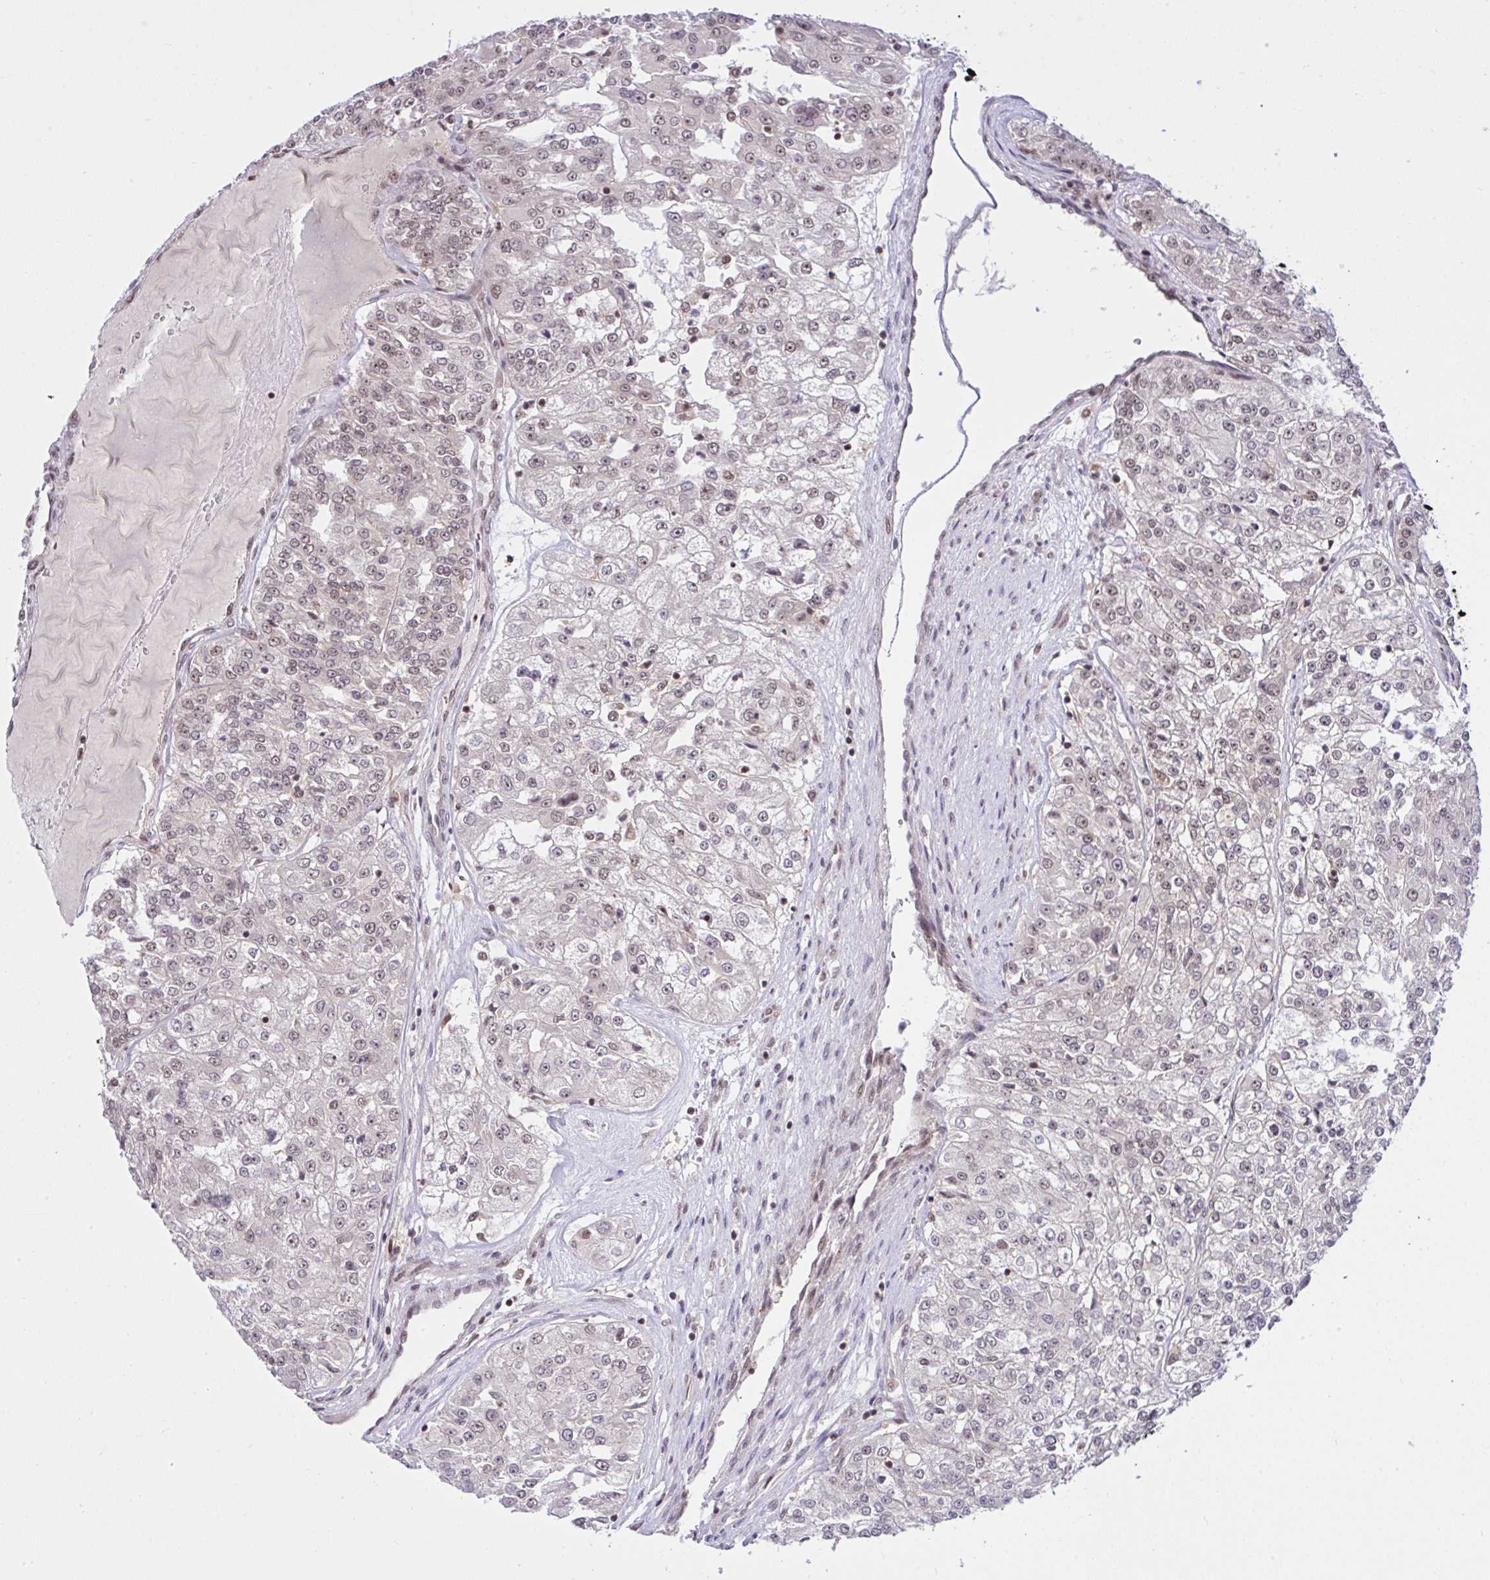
{"staining": {"intensity": "weak", "quantity": "<25%", "location": "nuclear"}, "tissue": "renal cancer", "cell_type": "Tumor cells", "image_type": "cancer", "snomed": [{"axis": "morphology", "description": "Adenocarcinoma, NOS"}, {"axis": "topography", "description": "Kidney"}], "caption": "IHC micrograph of human renal adenocarcinoma stained for a protein (brown), which reveals no positivity in tumor cells.", "gene": "CCDC12", "patient": {"sex": "female", "age": 63}}